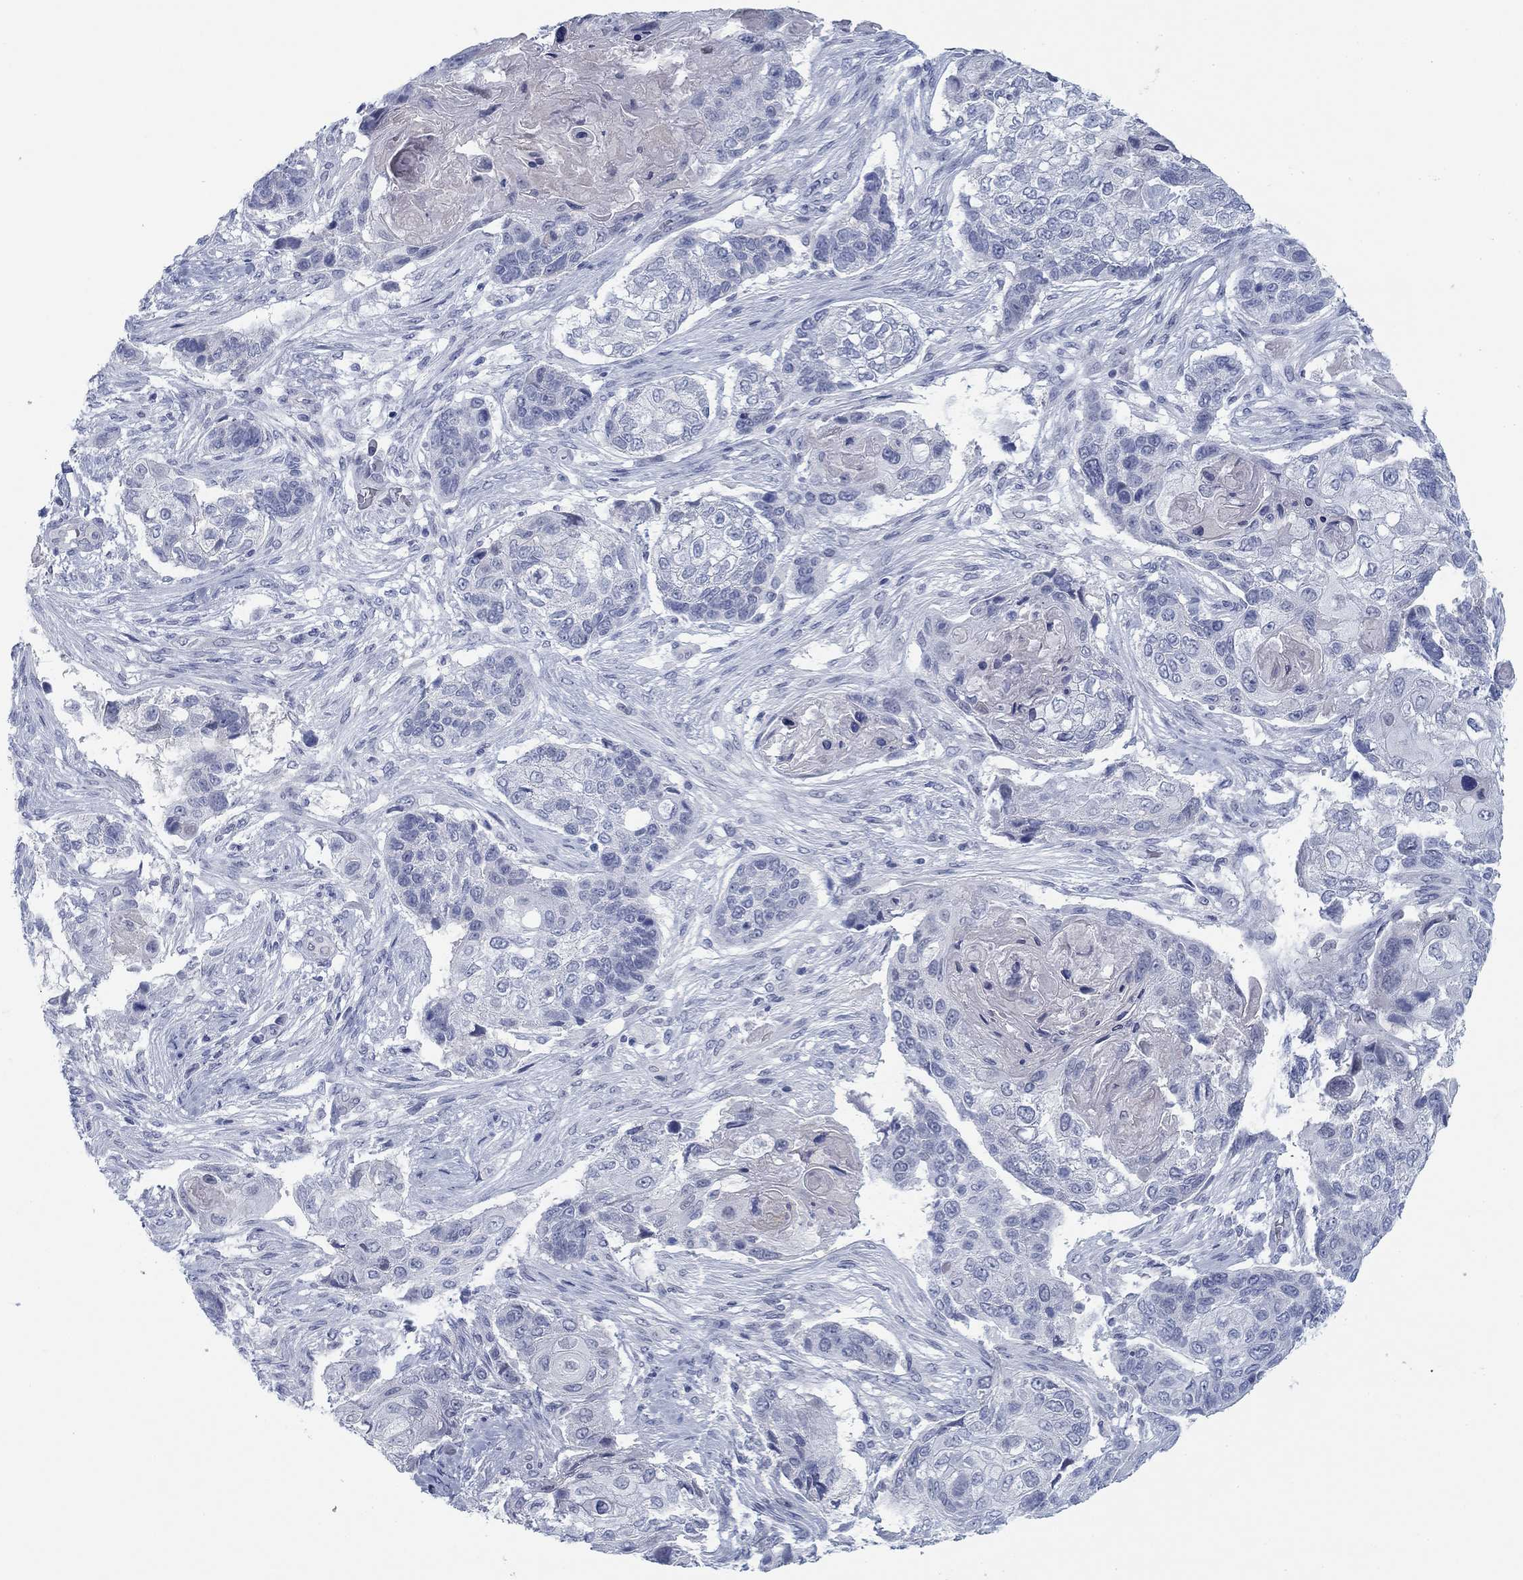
{"staining": {"intensity": "negative", "quantity": "none", "location": "none"}, "tissue": "lung cancer", "cell_type": "Tumor cells", "image_type": "cancer", "snomed": [{"axis": "morphology", "description": "Normal tissue, NOS"}, {"axis": "morphology", "description": "Squamous cell carcinoma, NOS"}, {"axis": "topography", "description": "Bronchus"}, {"axis": "topography", "description": "Lung"}], "caption": "Immunohistochemistry micrograph of neoplastic tissue: lung cancer stained with DAB displays no significant protein expression in tumor cells.", "gene": "DNAL1", "patient": {"sex": "male", "age": 69}}